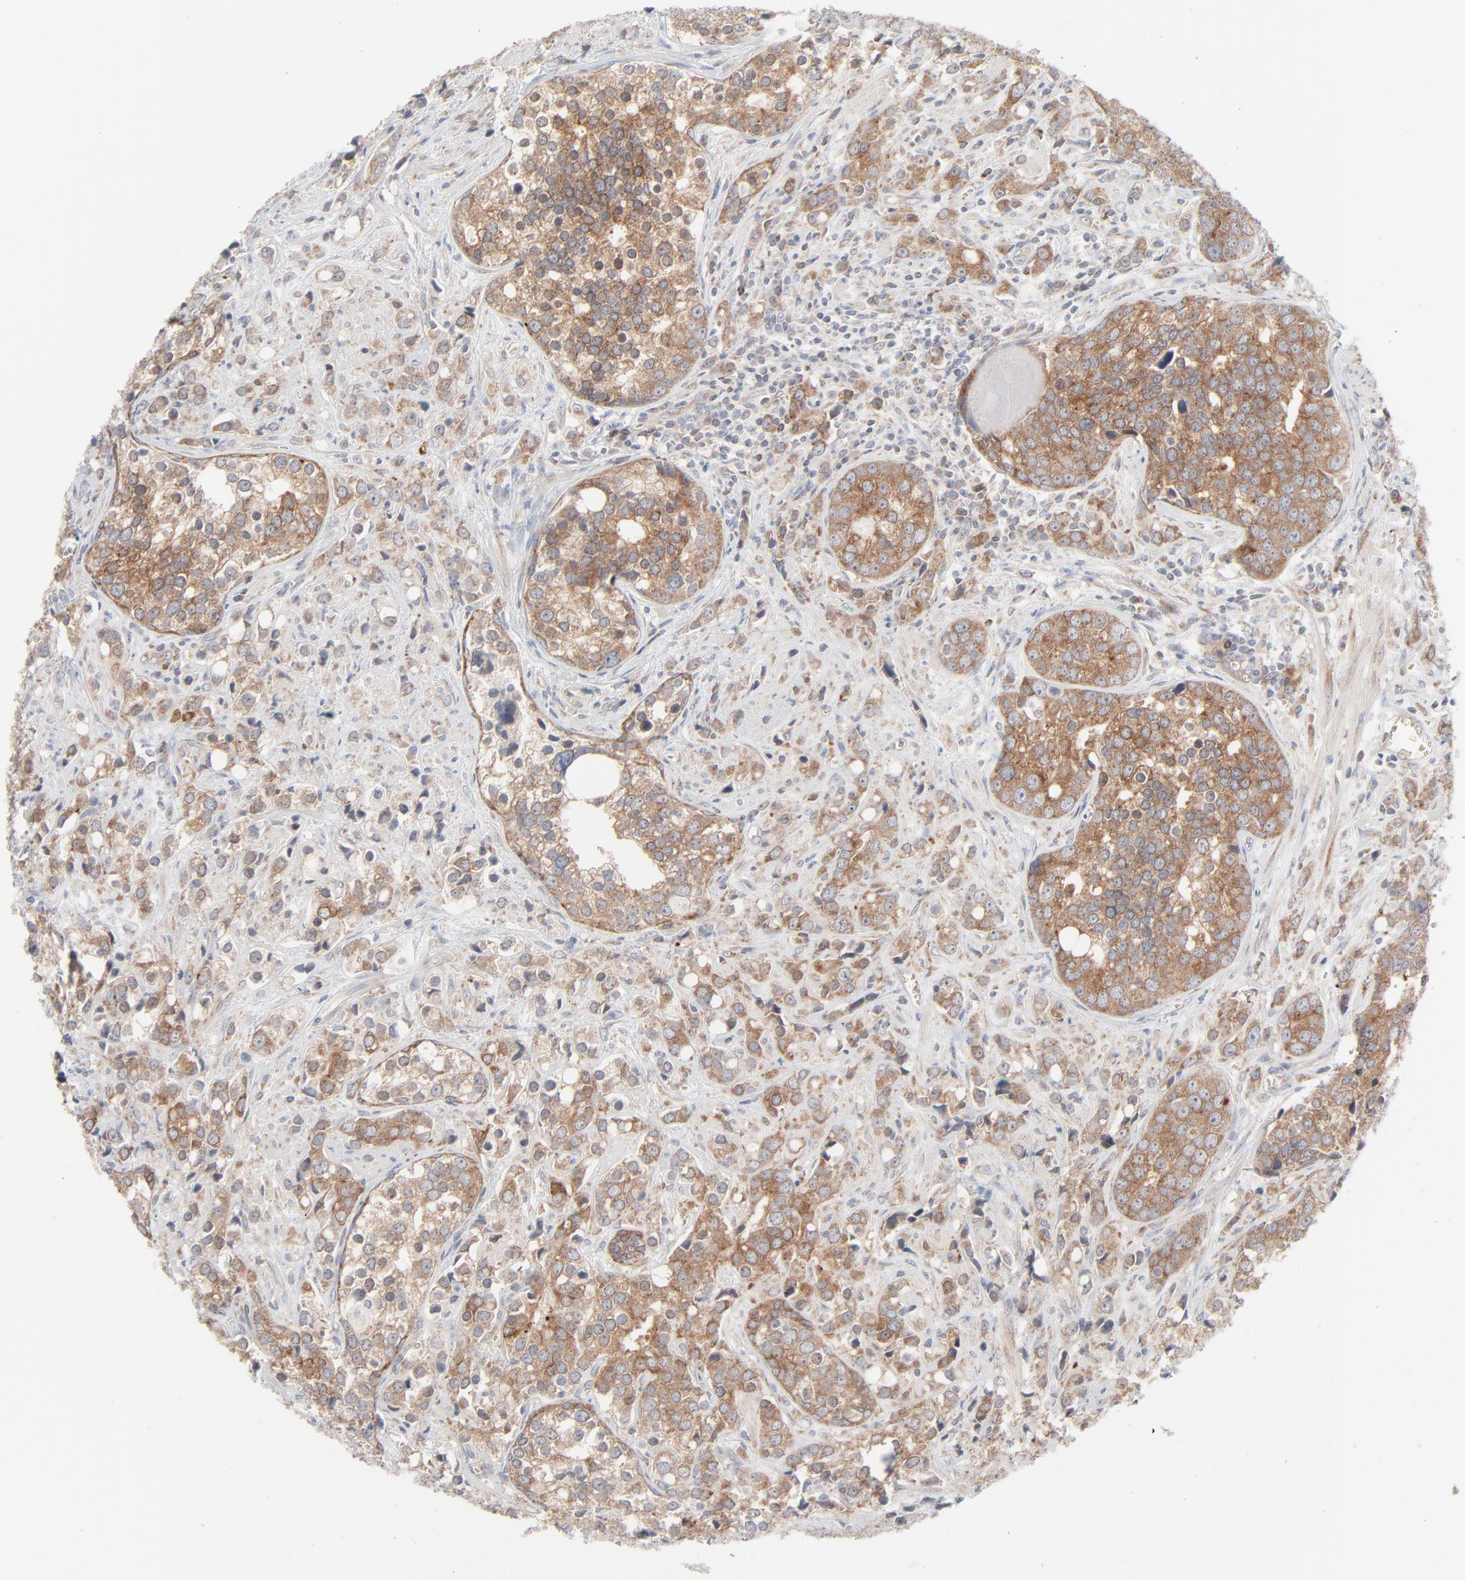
{"staining": {"intensity": "moderate", "quantity": ">75%", "location": "cytoplasmic/membranous"}, "tissue": "prostate cancer", "cell_type": "Tumor cells", "image_type": "cancer", "snomed": [{"axis": "morphology", "description": "Adenocarcinoma, High grade"}, {"axis": "topography", "description": "Prostate"}], "caption": "Brown immunohistochemical staining in prostate cancer shows moderate cytoplasmic/membranous expression in about >75% of tumor cells. The staining was performed using DAB (3,3'-diaminobenzidine), with brown indicating positive protein expression. Nuclei are stained blue with hematoxylin.", "gene": "KDSR", "patient": {"sex": "male", "age": 71}}